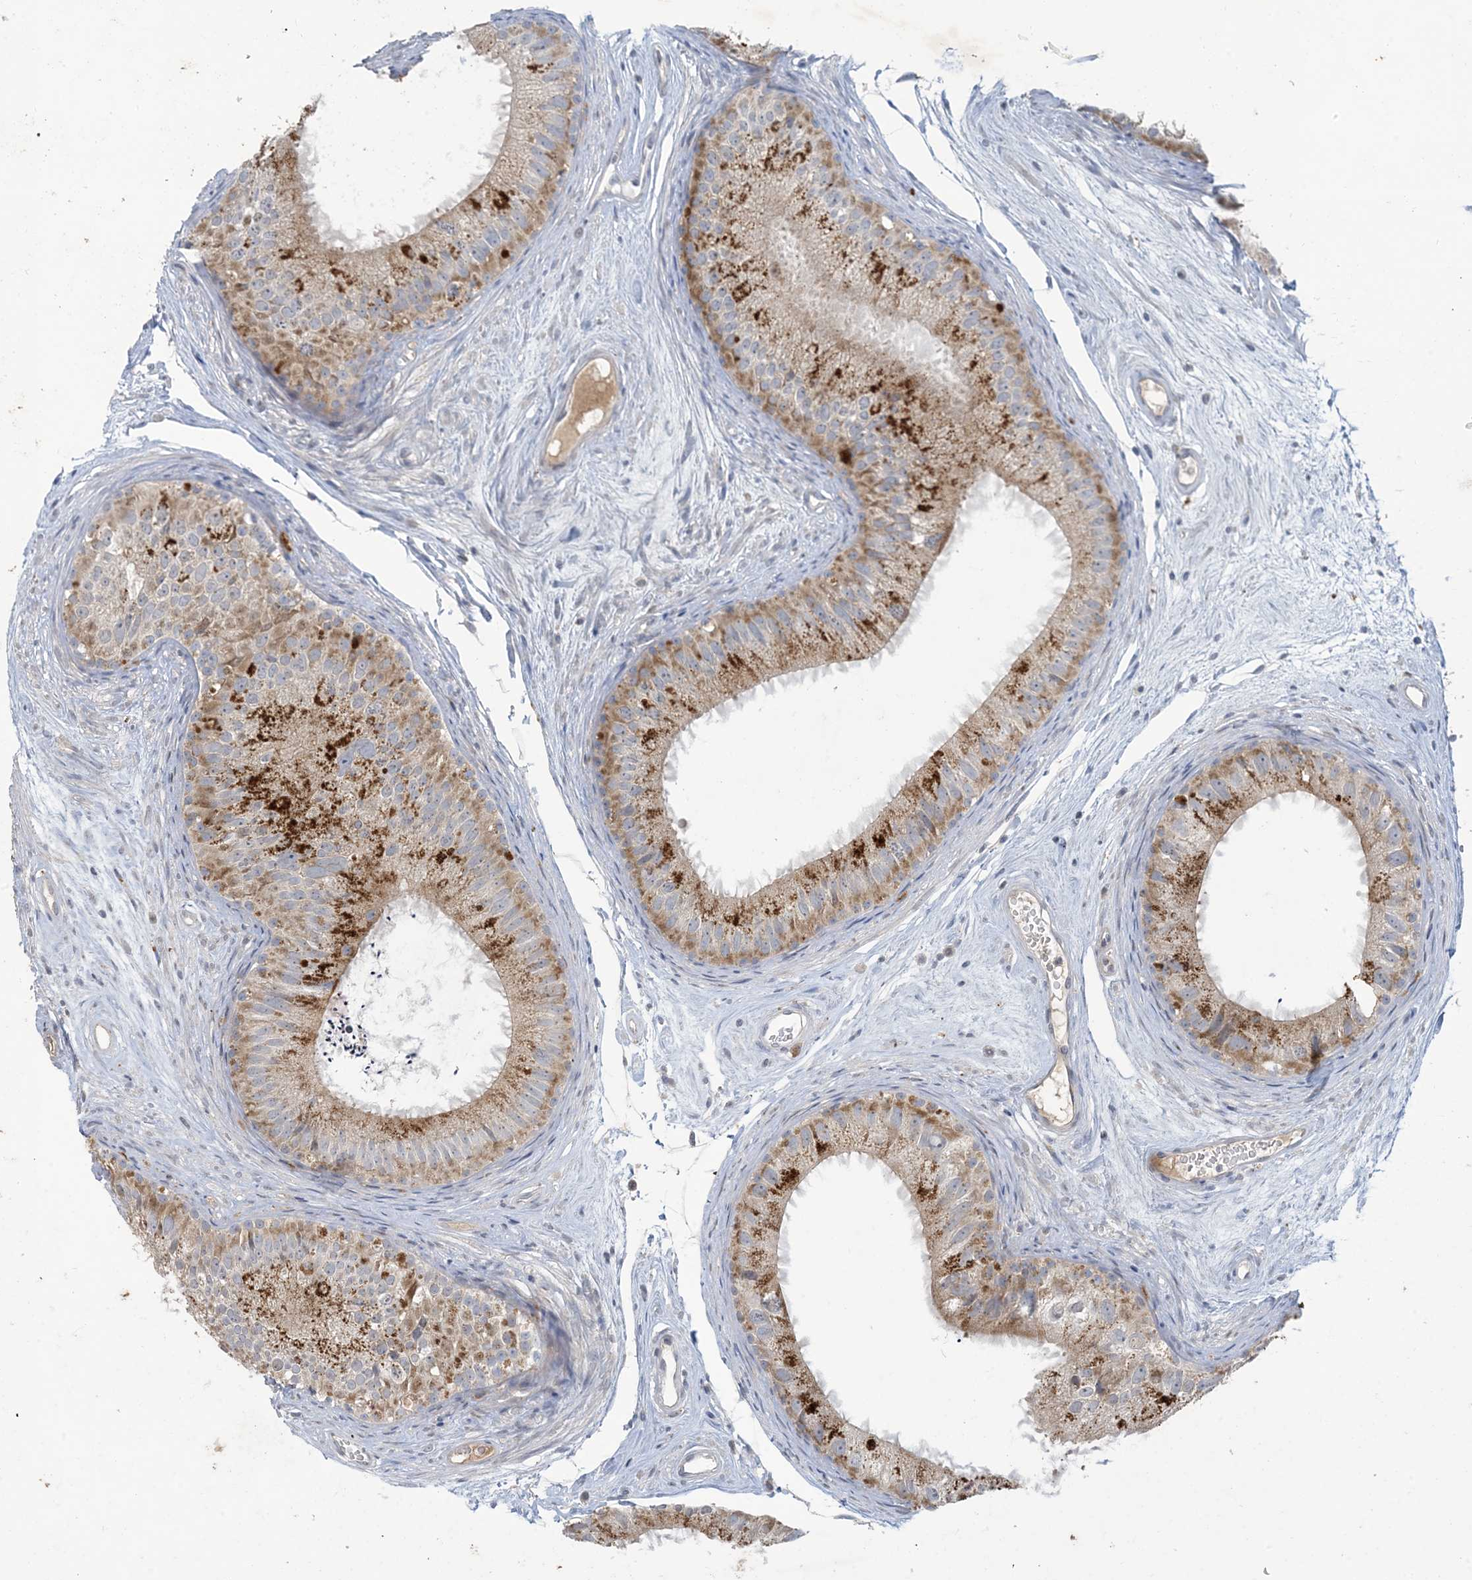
{"staining": {"intensity": "moderate", "quantity": ">75%", "location": "cytoplasmic/membranous"}, "tissue": "epididymis", "cell_type": "Glandular cells", "image_type": "normal", "snomed": [{"axis": "morphology", "description": "Normal tissue, NOS"}, {"axis": "topography", "description": "Epididymis"}], "caption": "A micrograph showing moderate cytoplasmic/membranous positivity in approximately >75% of glandular cells in normal epididymis, as visualized by brown immunohistochemical staining.", "gene": "MRPS18A", "patient": {"sex": "male", "age": 77}}